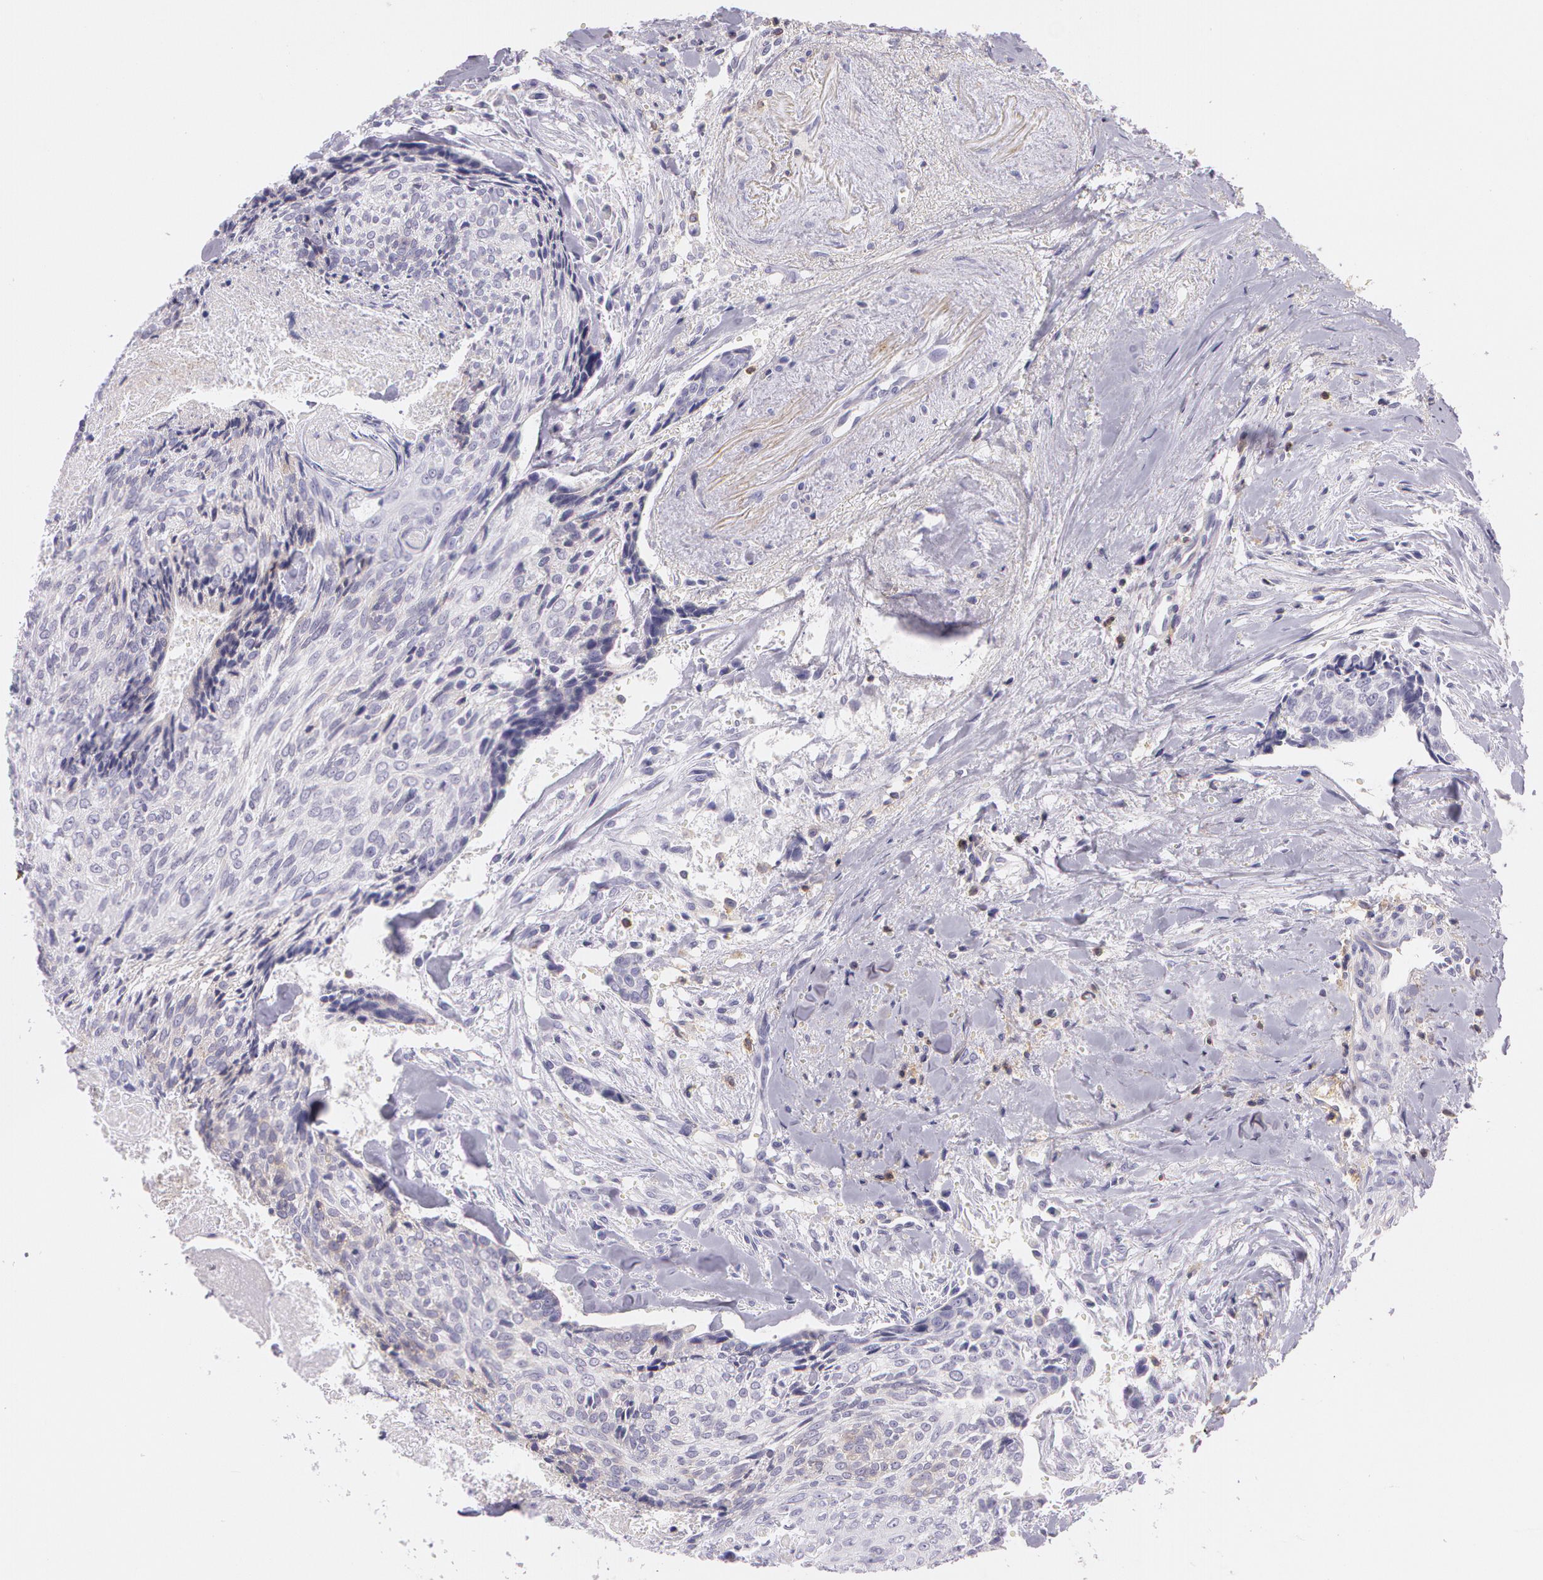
{"staining": {"intensity": "weak", "quantity": "<25%", "location": "cytoplasmic/membranous"}, "tissue": "head and neck cancer", "cell_type": "Tumor cells", "image_type": "cancer", "snomed": [{"axis": "morphology", "description": "Squamous cell carcinoma, NOS"}, {"axis": "topography", "description": "Salivary gland"}, {"axis": "topography", "description": "Head-Neck"}], "caption": "A micrograph of squamous cell carcinoma (head and neck) stained for a protein demonstrates no brown staining in tumor cells. (DAB (3,3'-diaminobenzidine) immunohistochemistry with hematoxylin counter stain).", "gene": "LY75", "patient": {"sex": "male", "age": 70}}